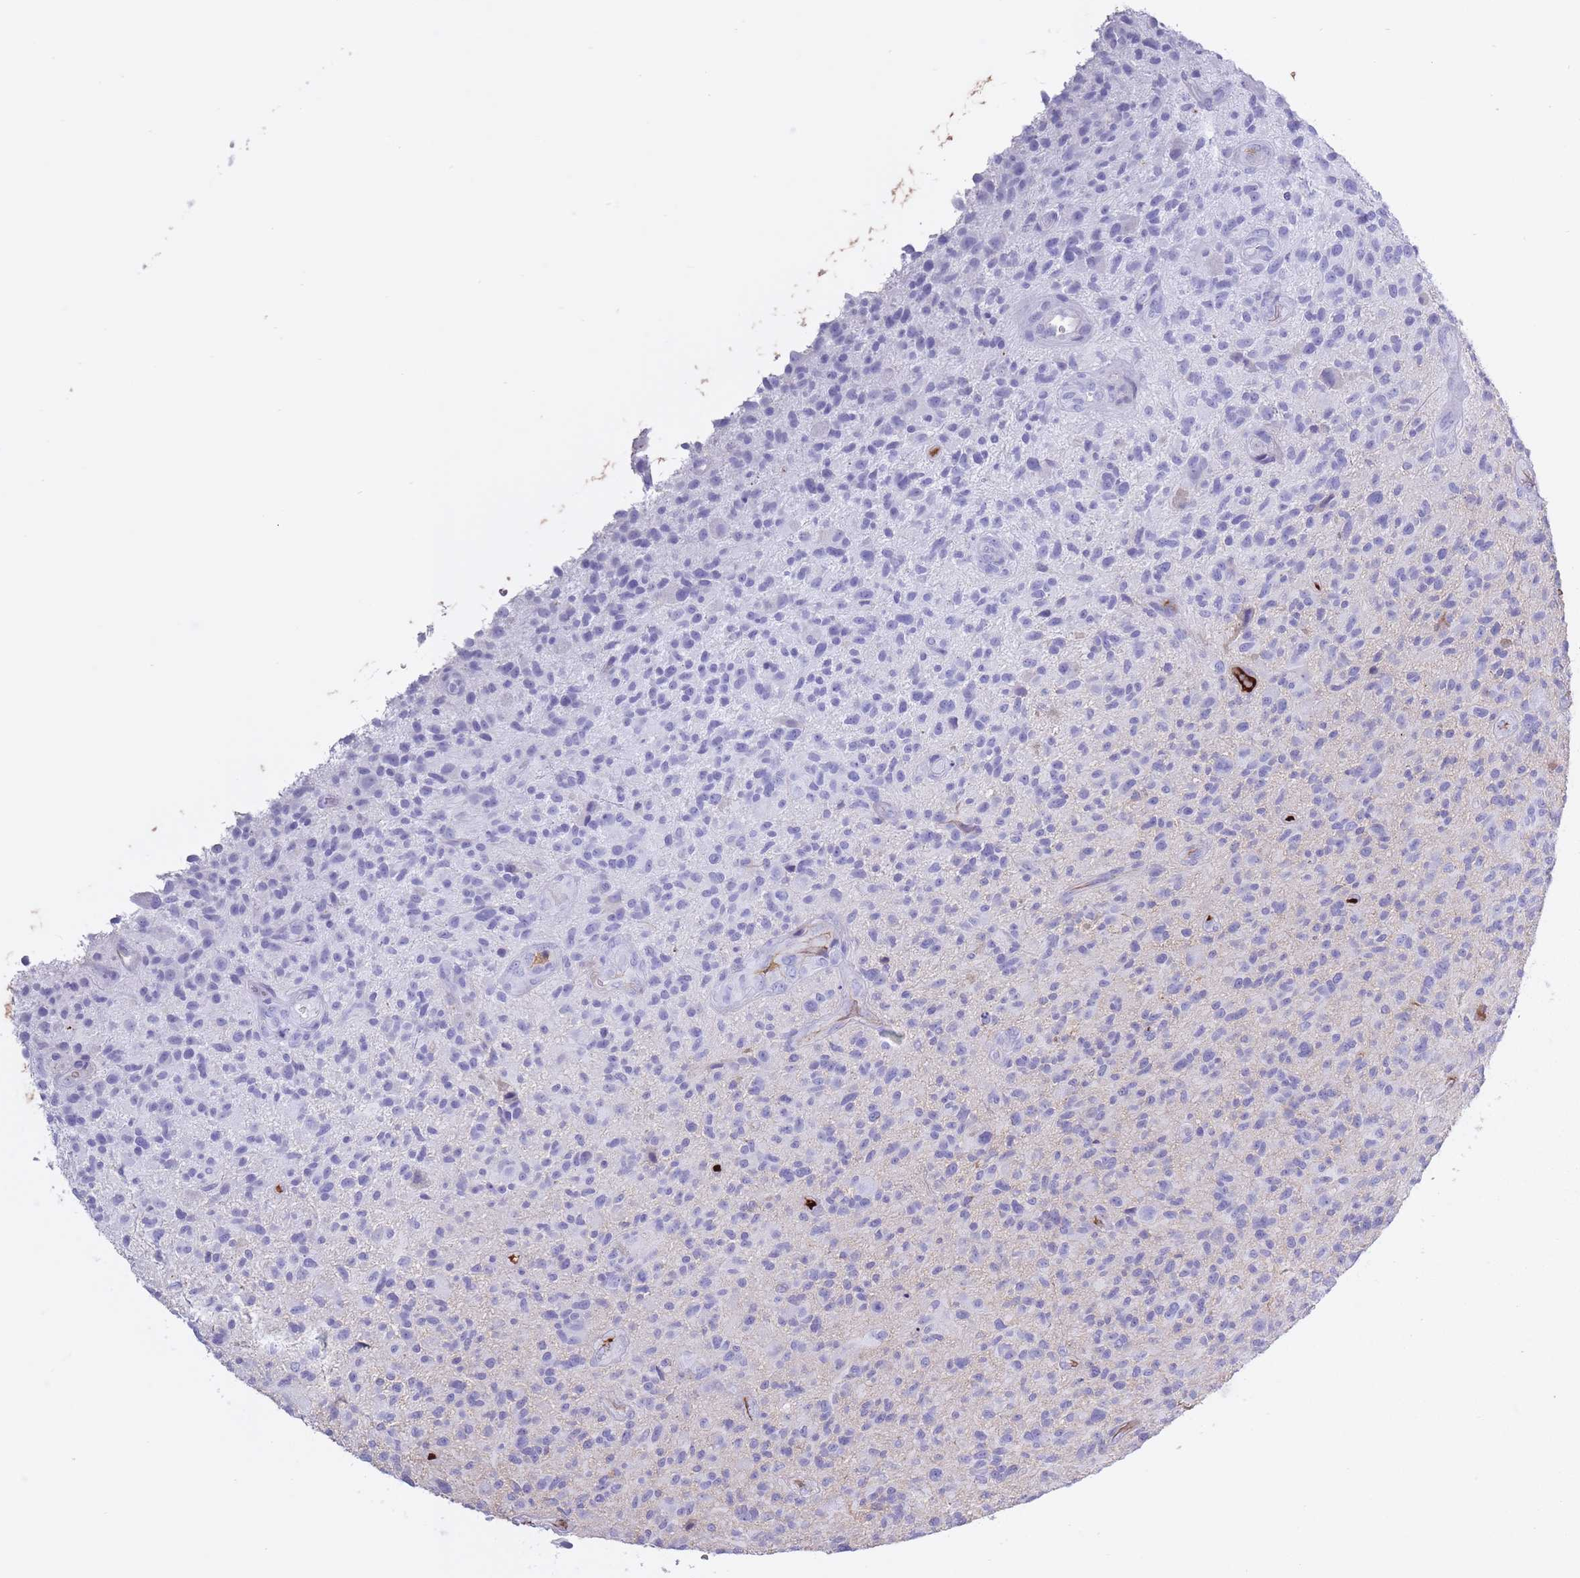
{"staining": {"intensity": "negative", "quantity": "none", "location": "none"}, "tissue": "glioma", "cell_type": "Tumor cells", "image_type": "cancer", "snomed": [{"axis": "morphology", "description": "Glioma, malignant, High grade"}, {"axis": "topography", "description": "Brain"}], "caption": "Malignant glioma (high-grade) stained for a protein using immunohistochemistry (IHC) demonstrates no staining tumor cells.", "gene": "AP3S2", "patient": {"sex": "male", "age": 47}}